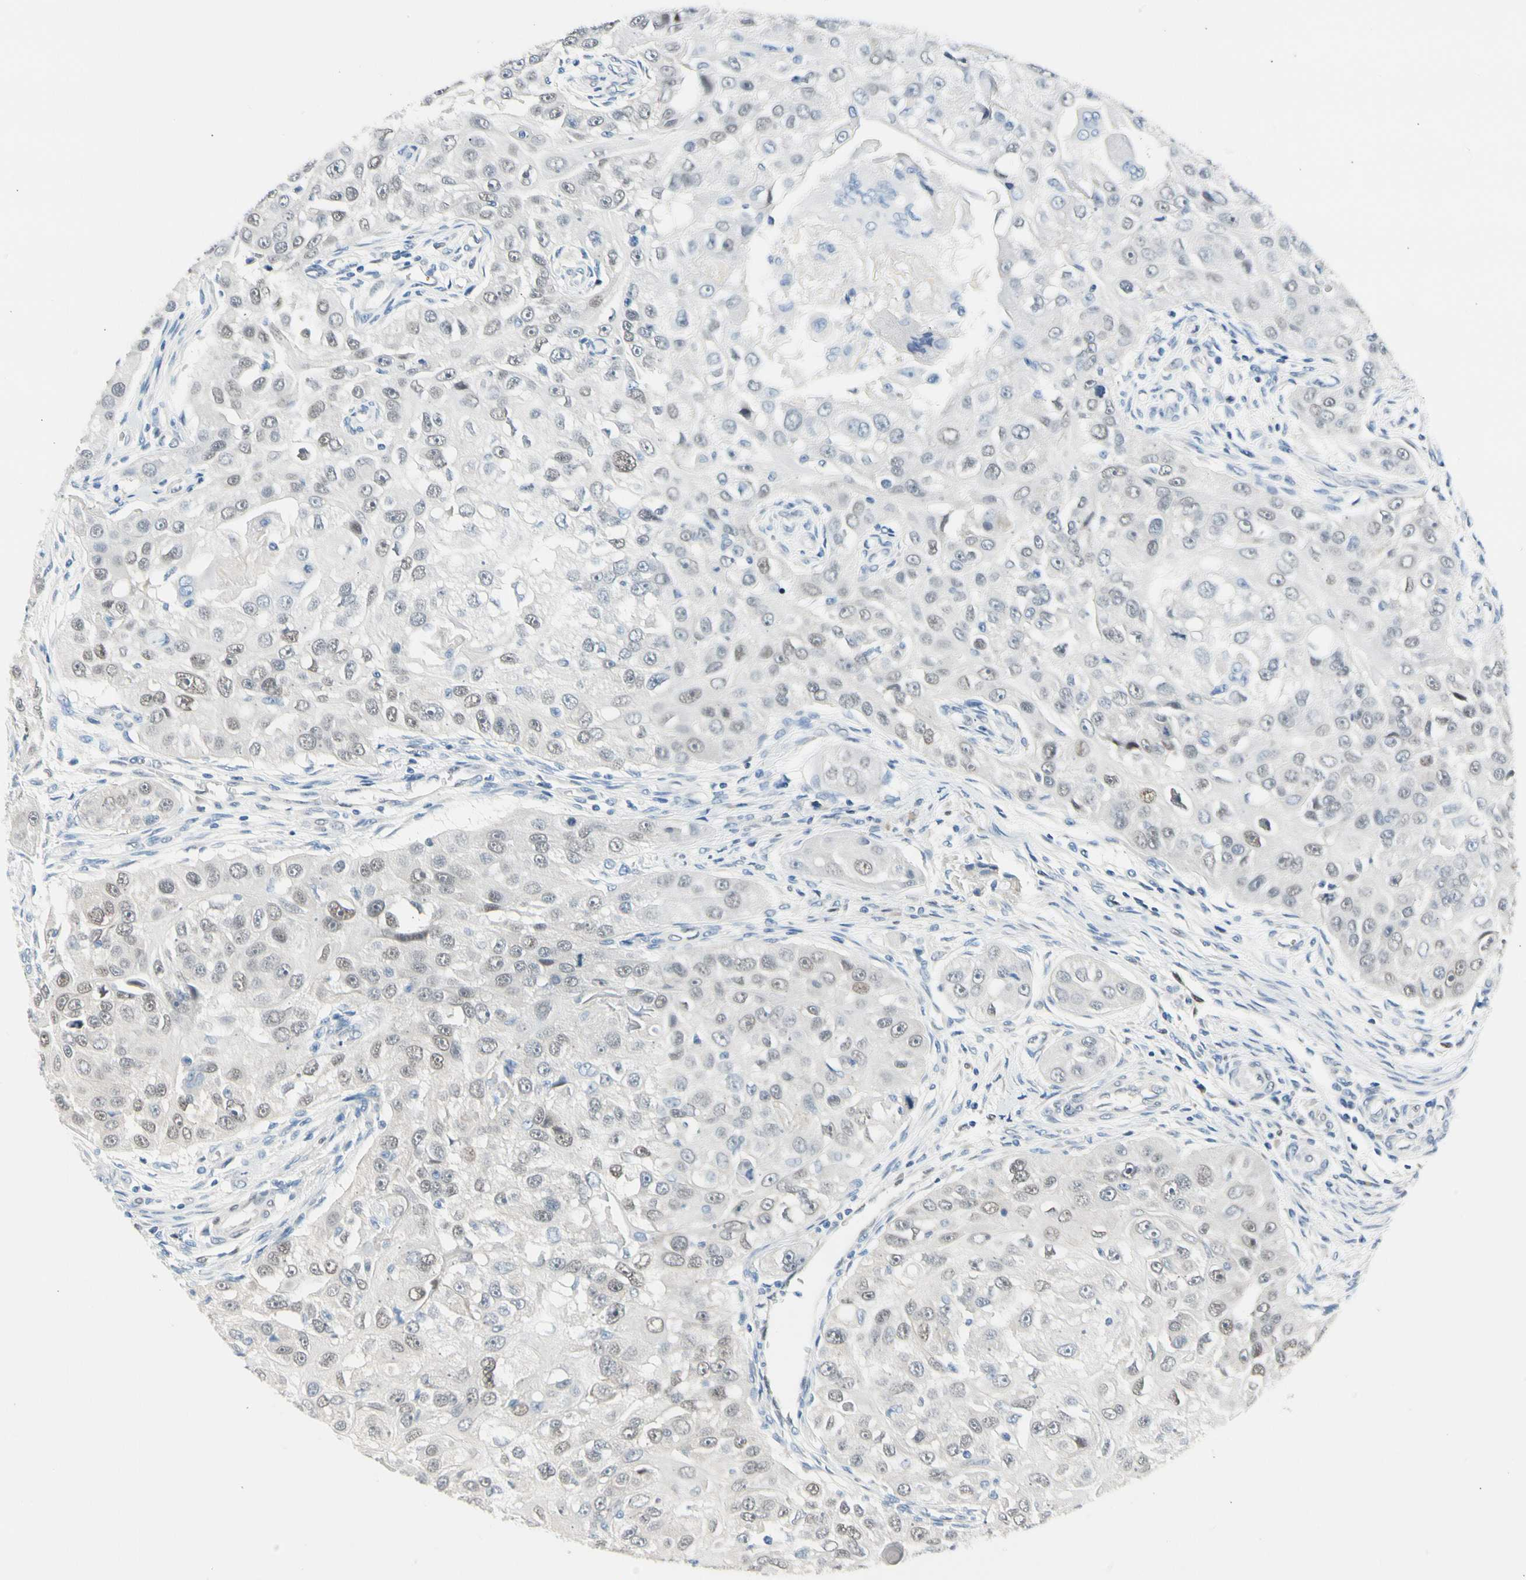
{"staining": {"intensity": "weak", "quantity": "25%-75%", "location": "nuclear"}, "tissue": "head and neck cancer", "cell_type": "Tumor cells", "image_type": "cancer", "snomed": [{"axis": "morphology", "description": "Normal tissue, NOS"}, {"axis": "morphology", "description": "Squamous cell carcinoma, NOS"}, {"axis": "topography", "description": "Skeletal muscle"}, {"axis": "topography", "description": "Head-Neck"}], "caption": "Head and neck cancer stained with a protein marker displays weak staining in tumor cells.", "gene": "NFIA", "patient": {"sex": "male", "age": 51}}